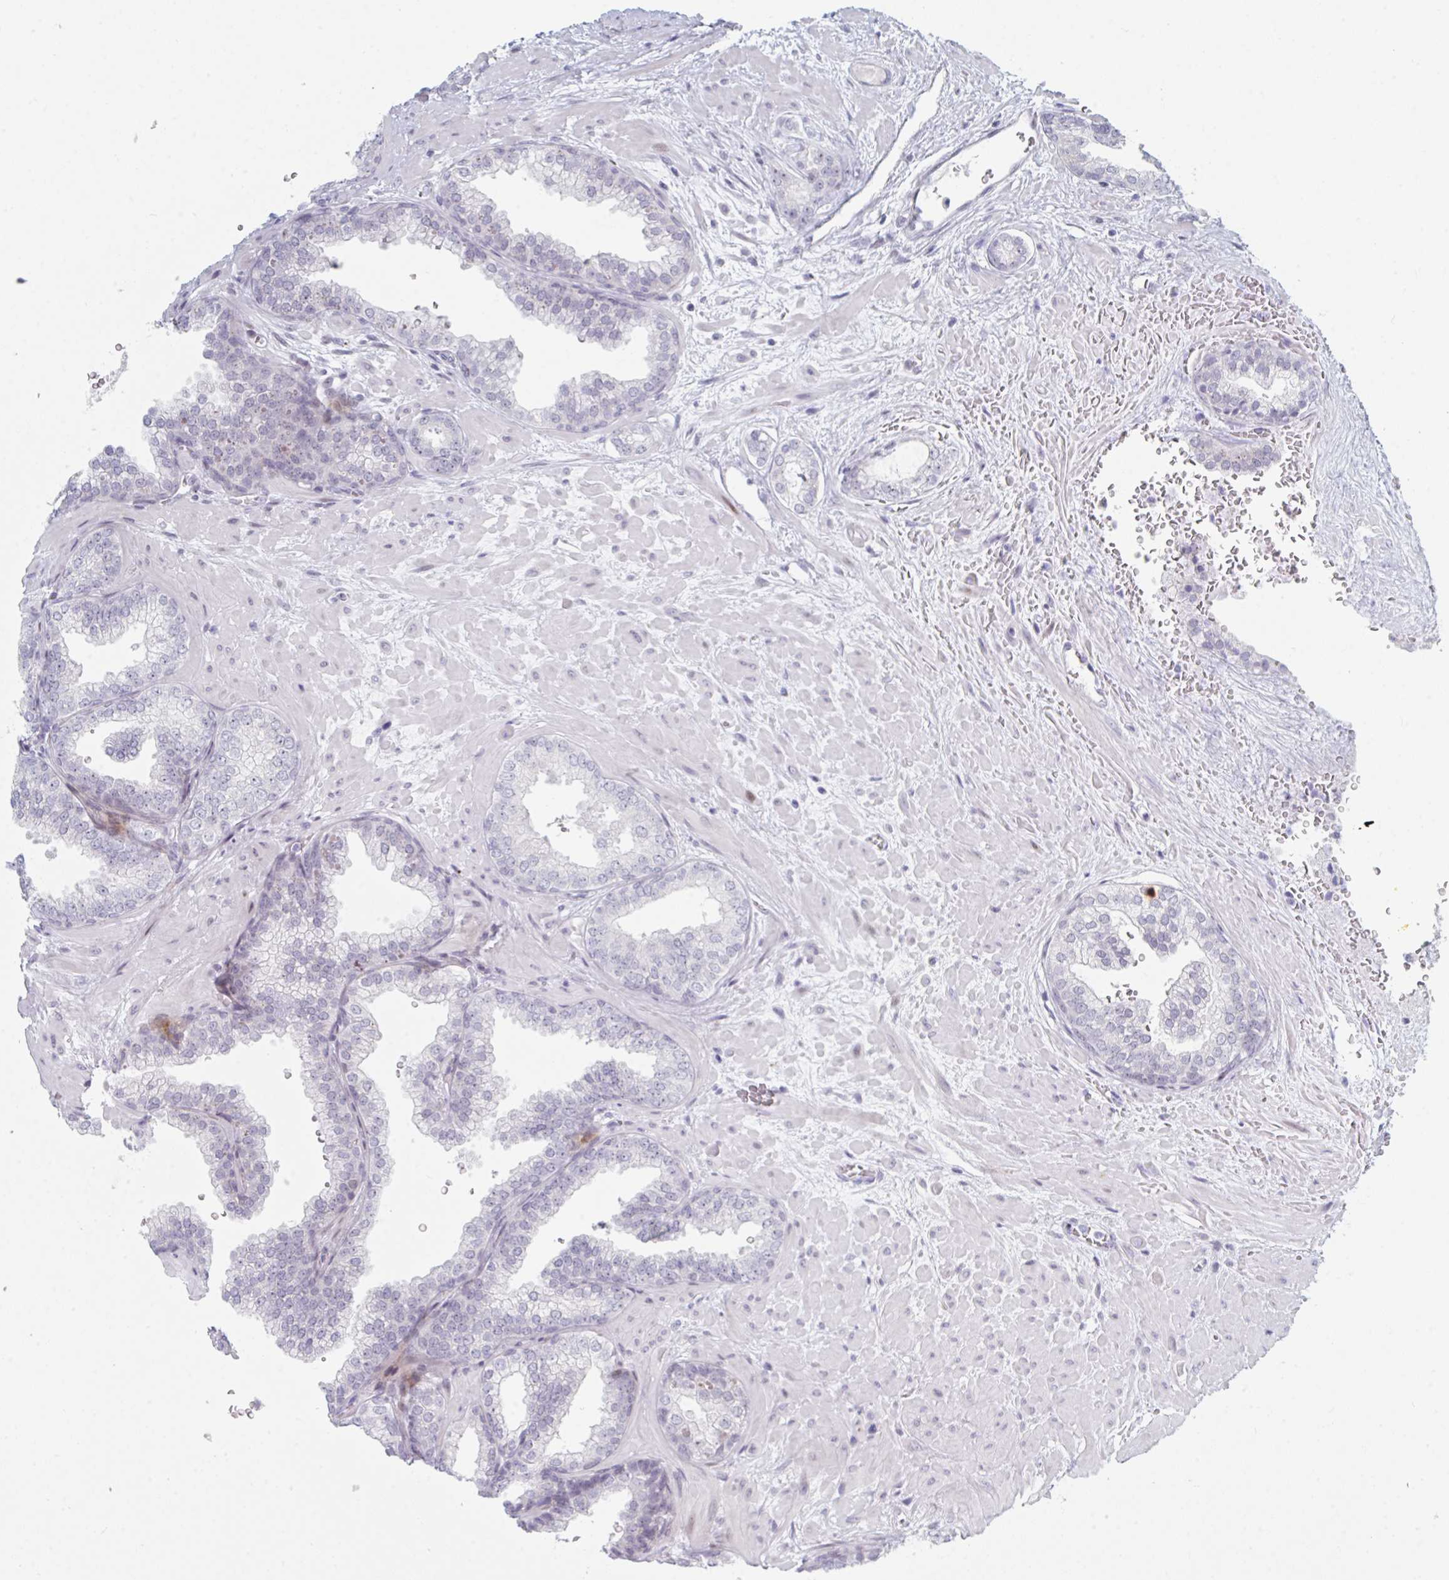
{"staining": {"intensity": "negative", "quantity": "none", "location": "none"}, "tissue": "prostate cancer", "cell_type": "Tumor cells", "image_type": "cancer", "snomed": [{"axis": "morphology", "description": "Adenocarcinoma, High grade"}, {"axis": "topography", "description": "Prostate"}], "caption": "This is an immunohistochemistry image of high-grade adenocarcinoma (prostate). There is no staining in tumor cells.", "gene": "NR1H2", "patient": {"sex": "male", "age": 58}}